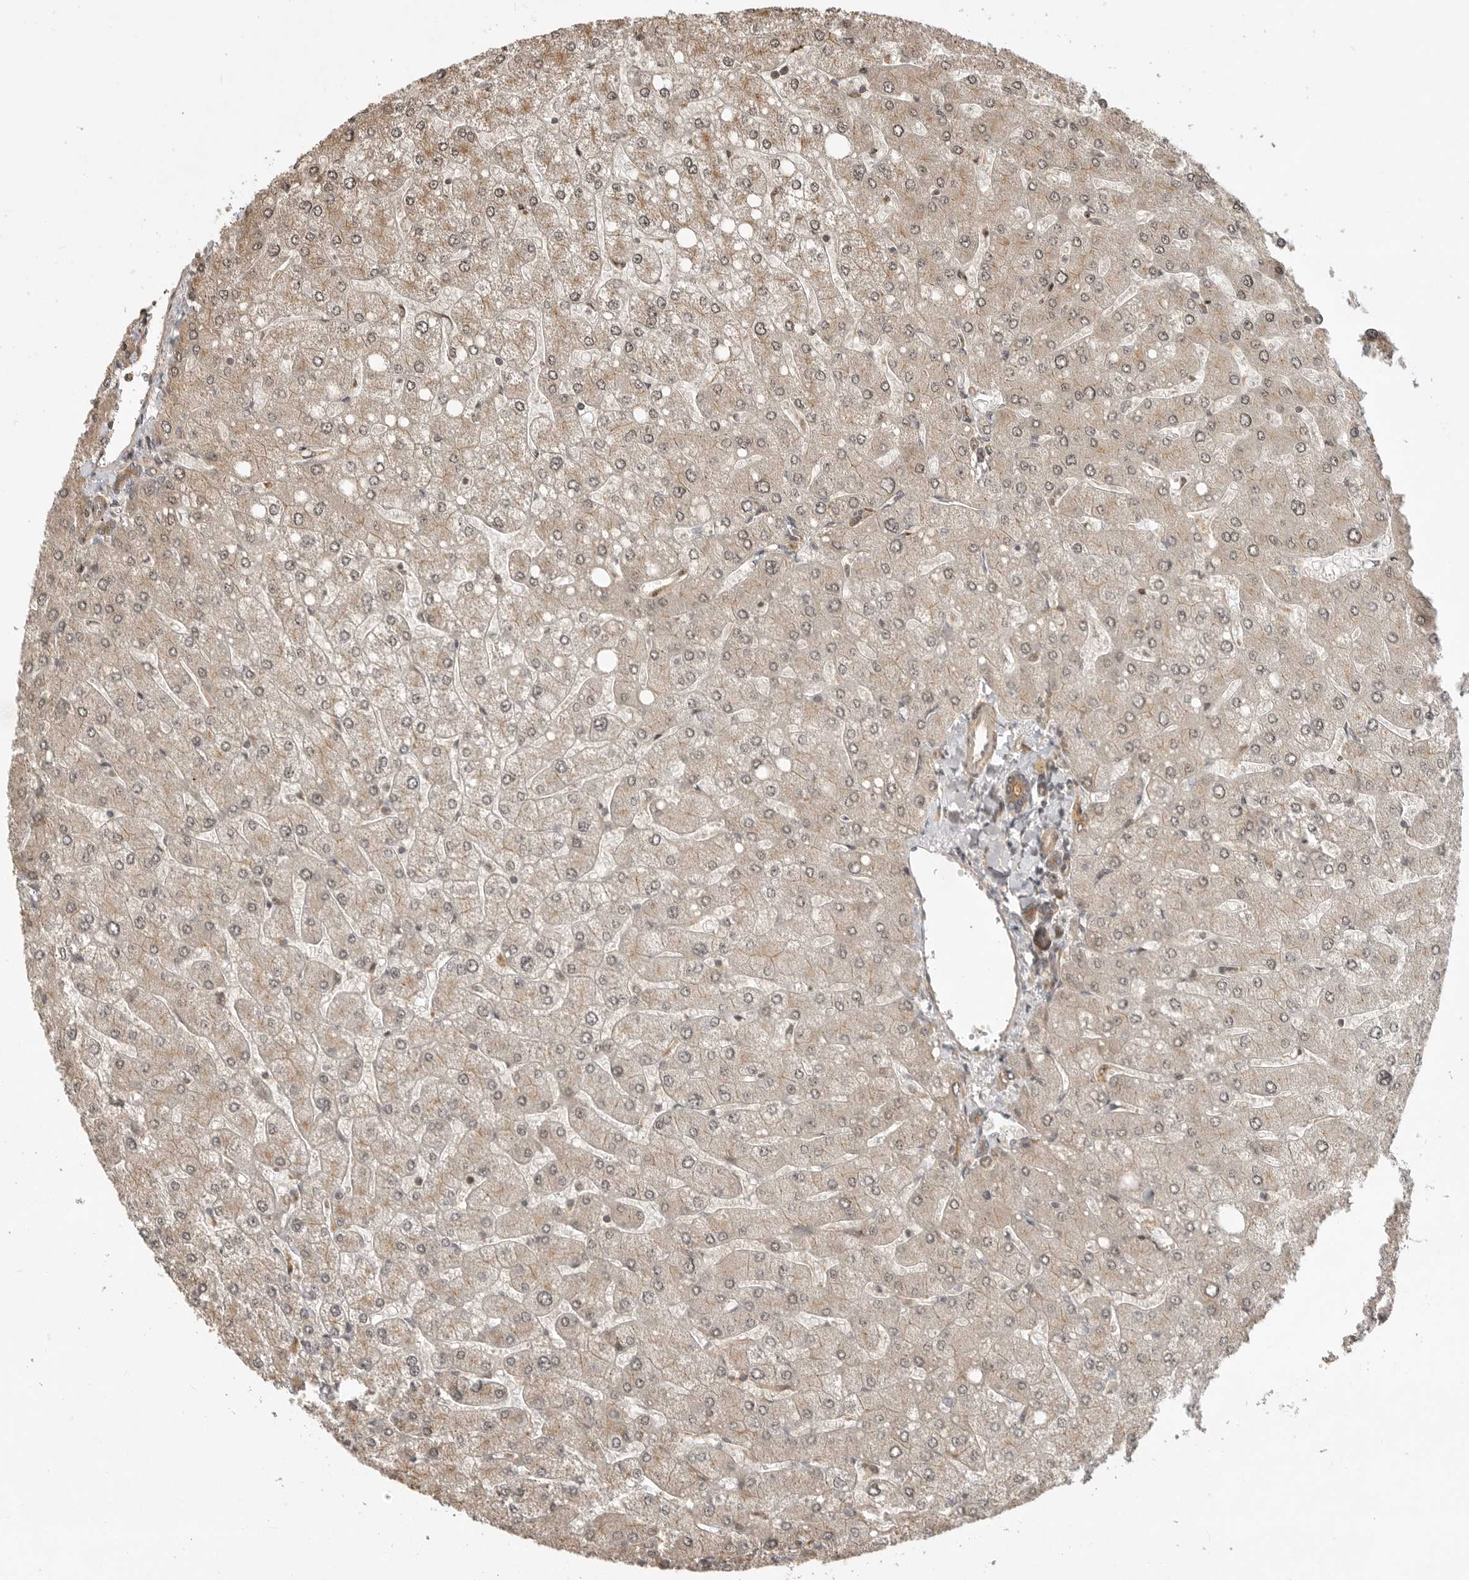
{"staining": {"intensity": "moderate", "quantity": ">75%", "location": "cytoplasmic/membranous"}, "tissue": "liver", "cell_type": "Cholangiocytes", "image_type": "normal", "snomed": [{"axis": "morphology", "description": "Normal tissue, NOS"}, {"axis": "topography", "description": "Liver"}], "caption": "High-power microscopy captured an IHC image of unremarkable liver, revealing moderate cytoplasmic/membranous positivity in about >75% of cholangiocytes. The staining was performed using DAB (3,3'-diaminobenzidine), with brown indicating positive protein expression. Nuclei are stained blue with hematoxylin.", "gene": "ADPRS", "patient": {"sex": "male", "age": 55}}